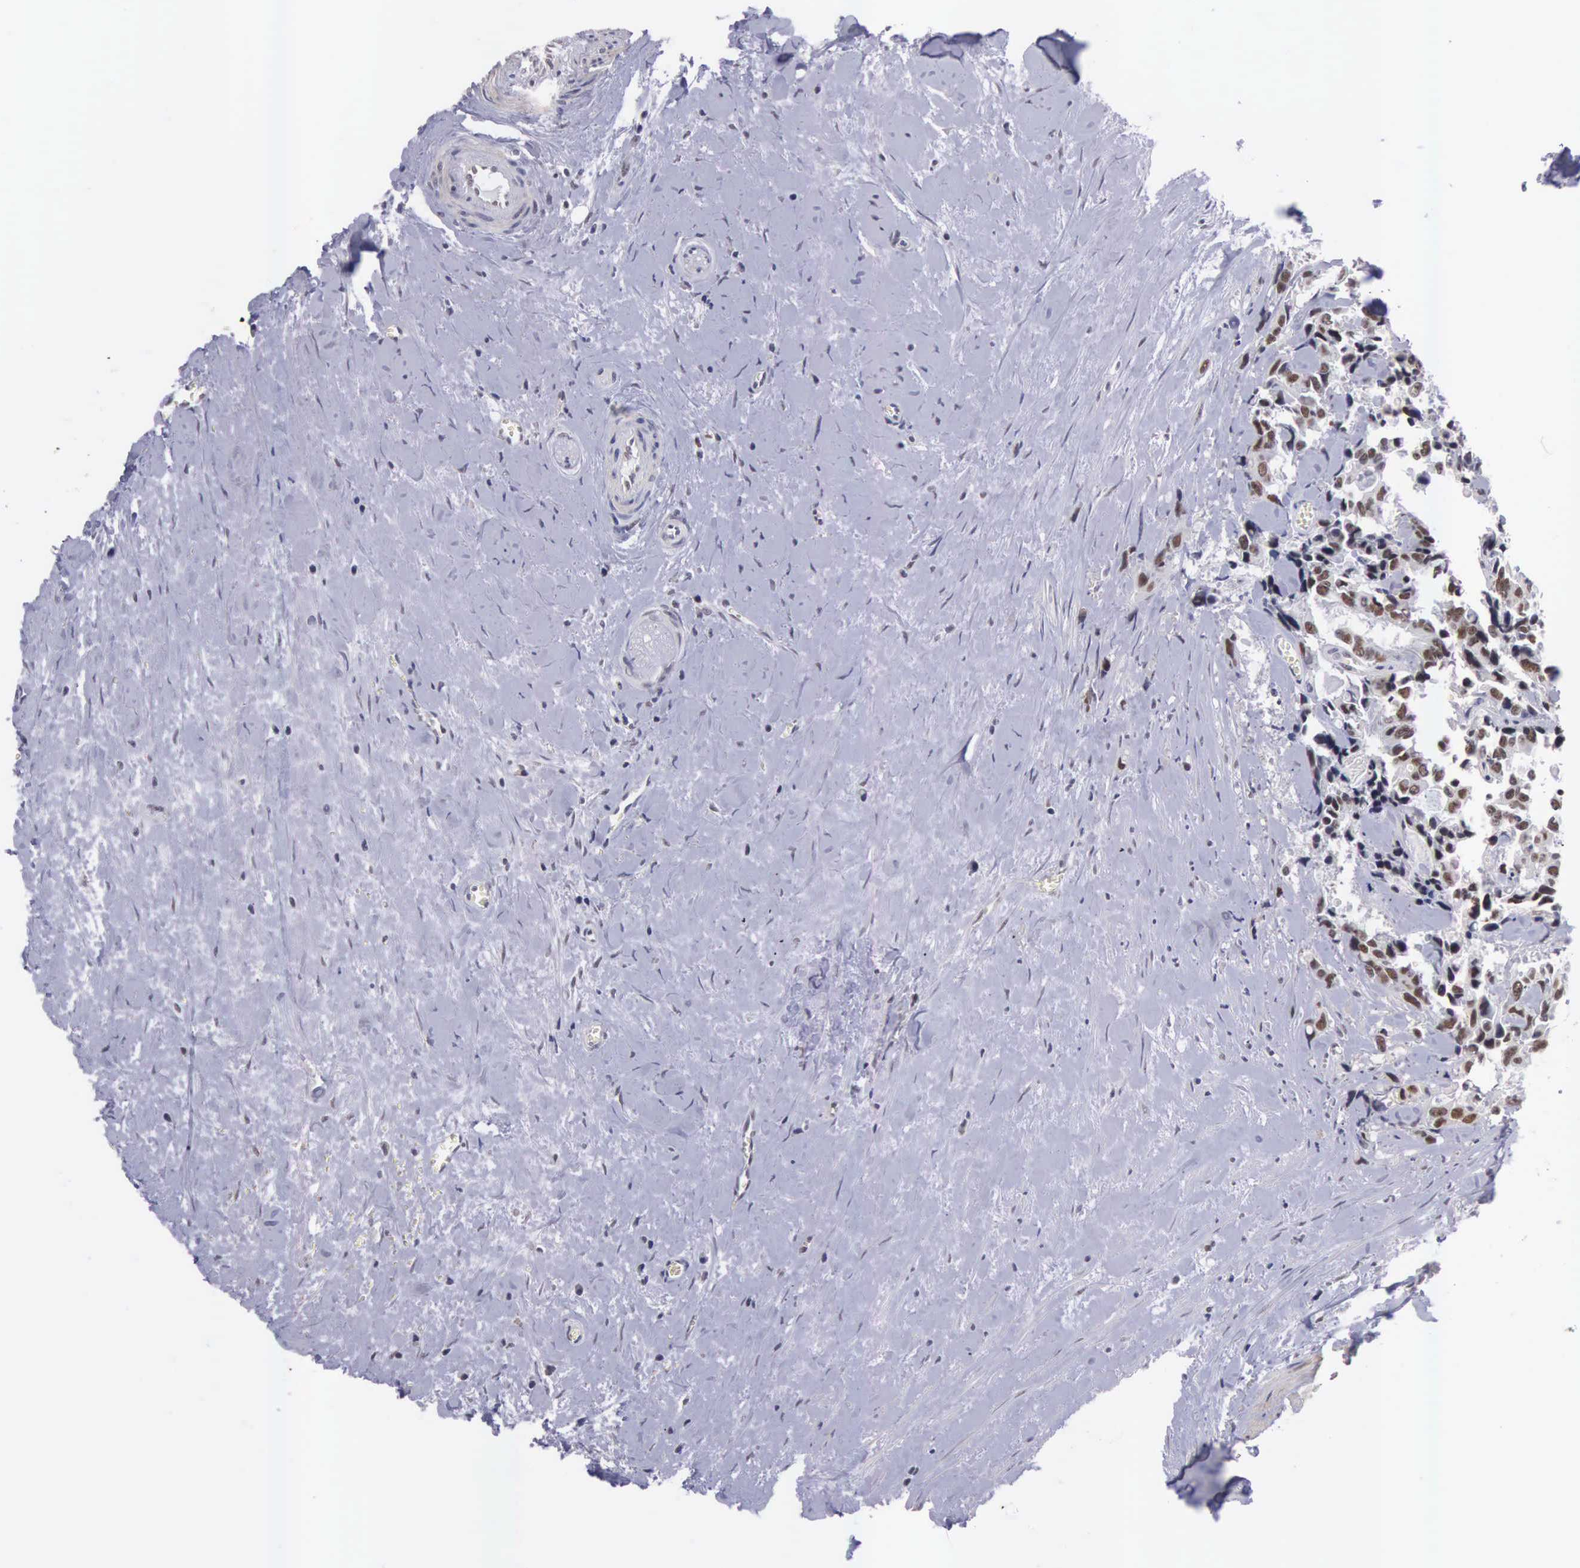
{"staining": {"intensity": "weak", "quantity": ">75%", "location": "nuclear"}, "tissue": "colorectal cancer", "cell_type": "Tumor cells", "image_type": "cancer", "snomed": [{"axis": "morphology", "description": "Adenocarcinoma, NOS"}, {"axis": "topography", "description": "Rectum"}], "caption": "The image displays immunohistochemical staining of colorectal cancer (adenocarcinoma). There is weak nuclear positivity is appreciated in about >75% of tumor cells. Nuclei are stained in blue.", "gene": "ZNF275", "patient": {"sex": "male", "age": 76}}